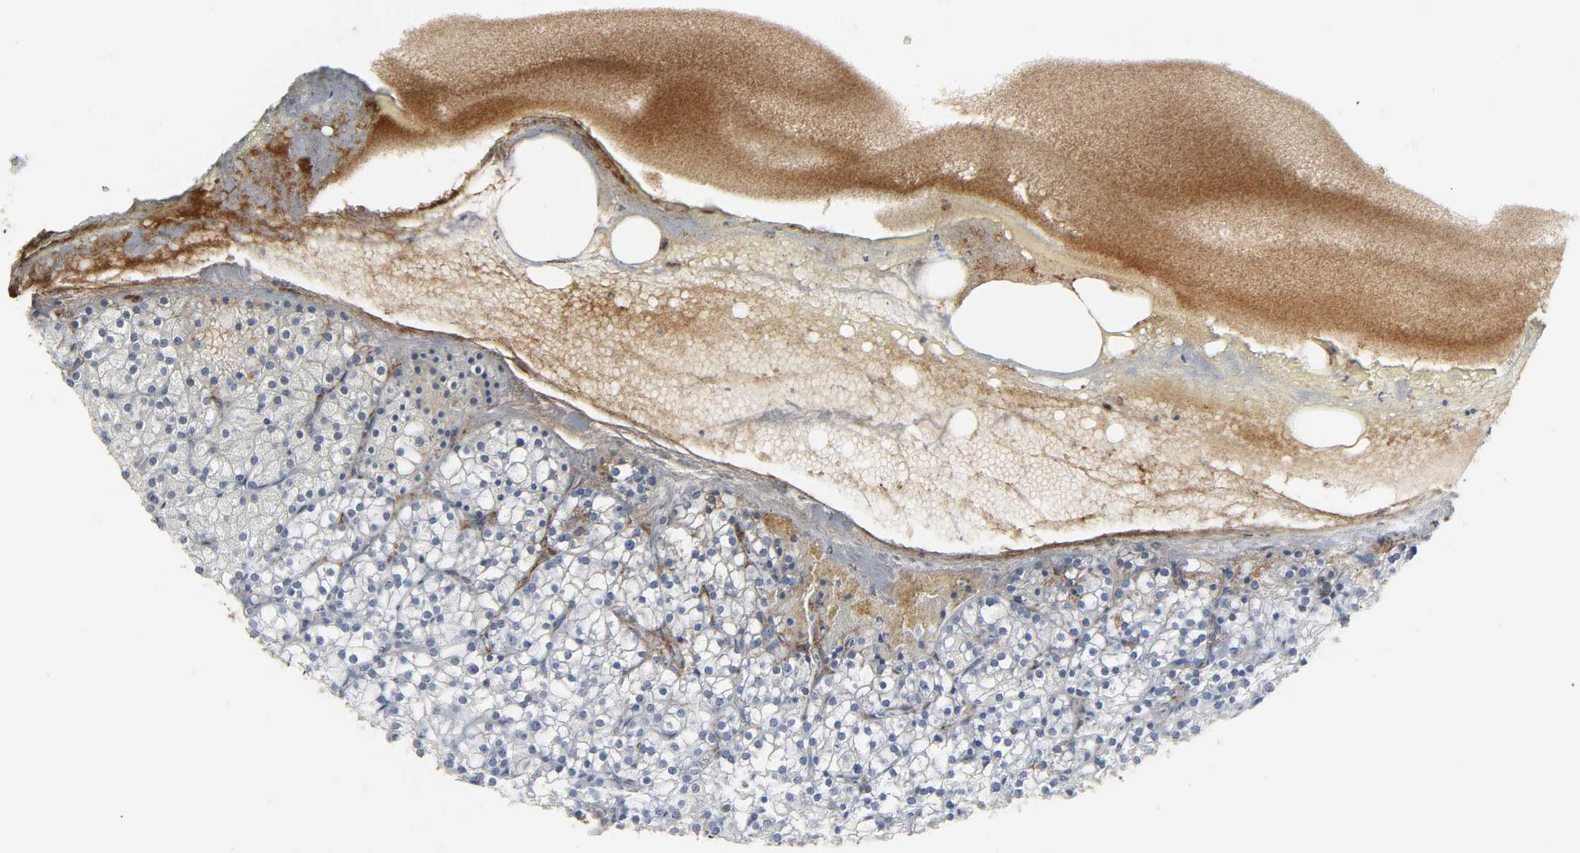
{"staining": {"intensity": "moderate", "quantity": "<25%", "location": "cytoplasmic/membranous"}, "tissue": "parathyroid gland", "cell_type": "Glandular cells", "image_type": "normal", "snomed": [{"axis": "morphology", "description": "Normal tissue, NOS"}, {"axis": "topography", "description": "Parathyroid gland"}], "caption": "Benign parathyroid gland displays moderate cytoplasmic/membranous staining in about <25% of glandular cells (DAB = brown stain, brightfield microscopy at high magnification)..", "gene": "FBLN1", "patient": {"sex": "female", "age": 63}}